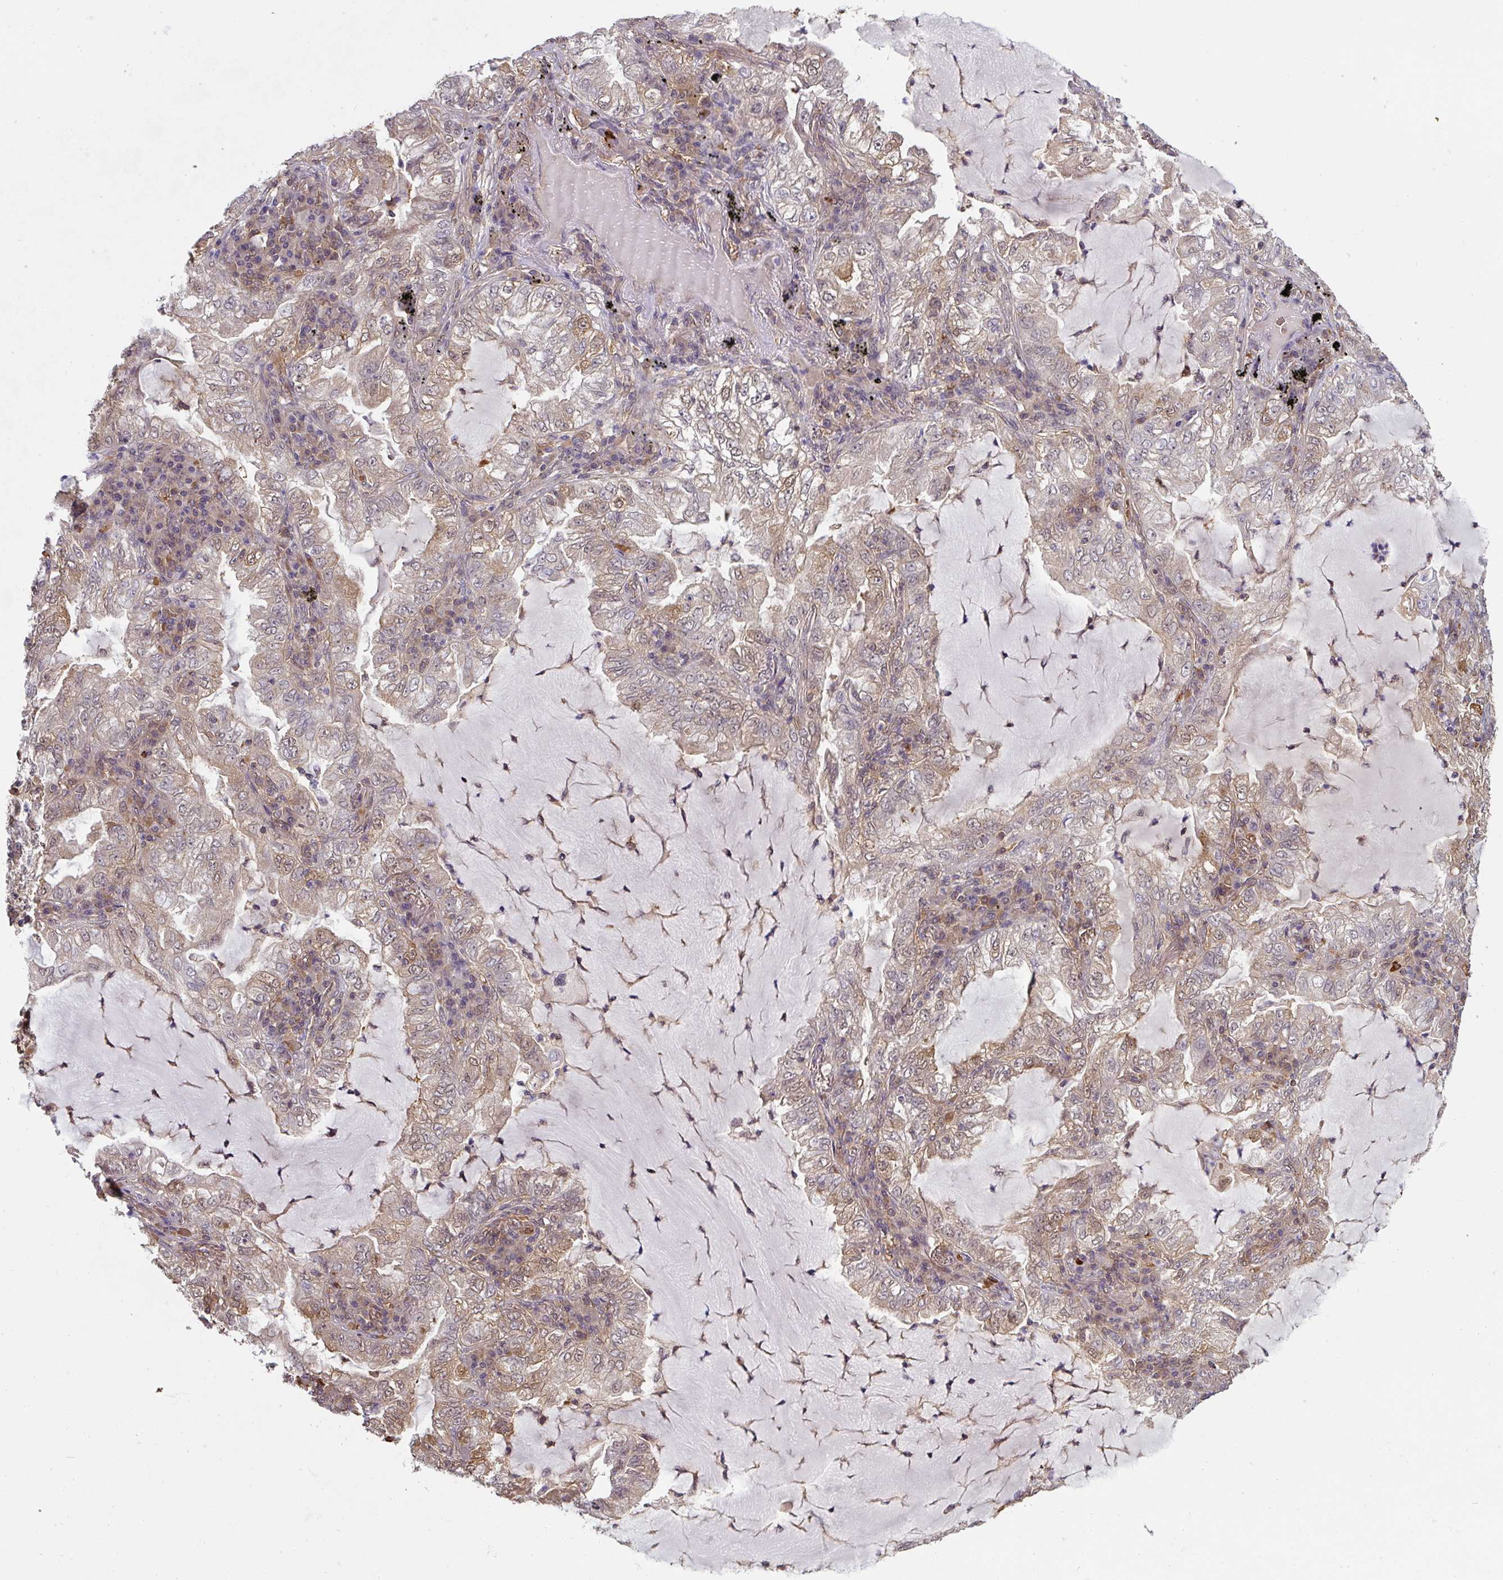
{"staining": {"intensity": "weak", "quantity": "25%-75%", "location": "cytoplasmic/membranous"}, "tissue": "lung cancer", "cell_type": "Tumor cells", "image_type": "cancer", "snomed": [{"axis": "morphology", "description": "Adenocarcinoma, NOS"}, {"axis": "topography", "description": "Lung"}], "caption": "This image displays lung cancer (adenocarcinoma) stained with immunohistochemistry to label a protein in brown. The cytoplasmic/membranous of tumor cells show weak positivity for the protein. Nuclei are counter-stained blue.", "gene": "ST13", "patient": {"sex": "female", "age": 73}}